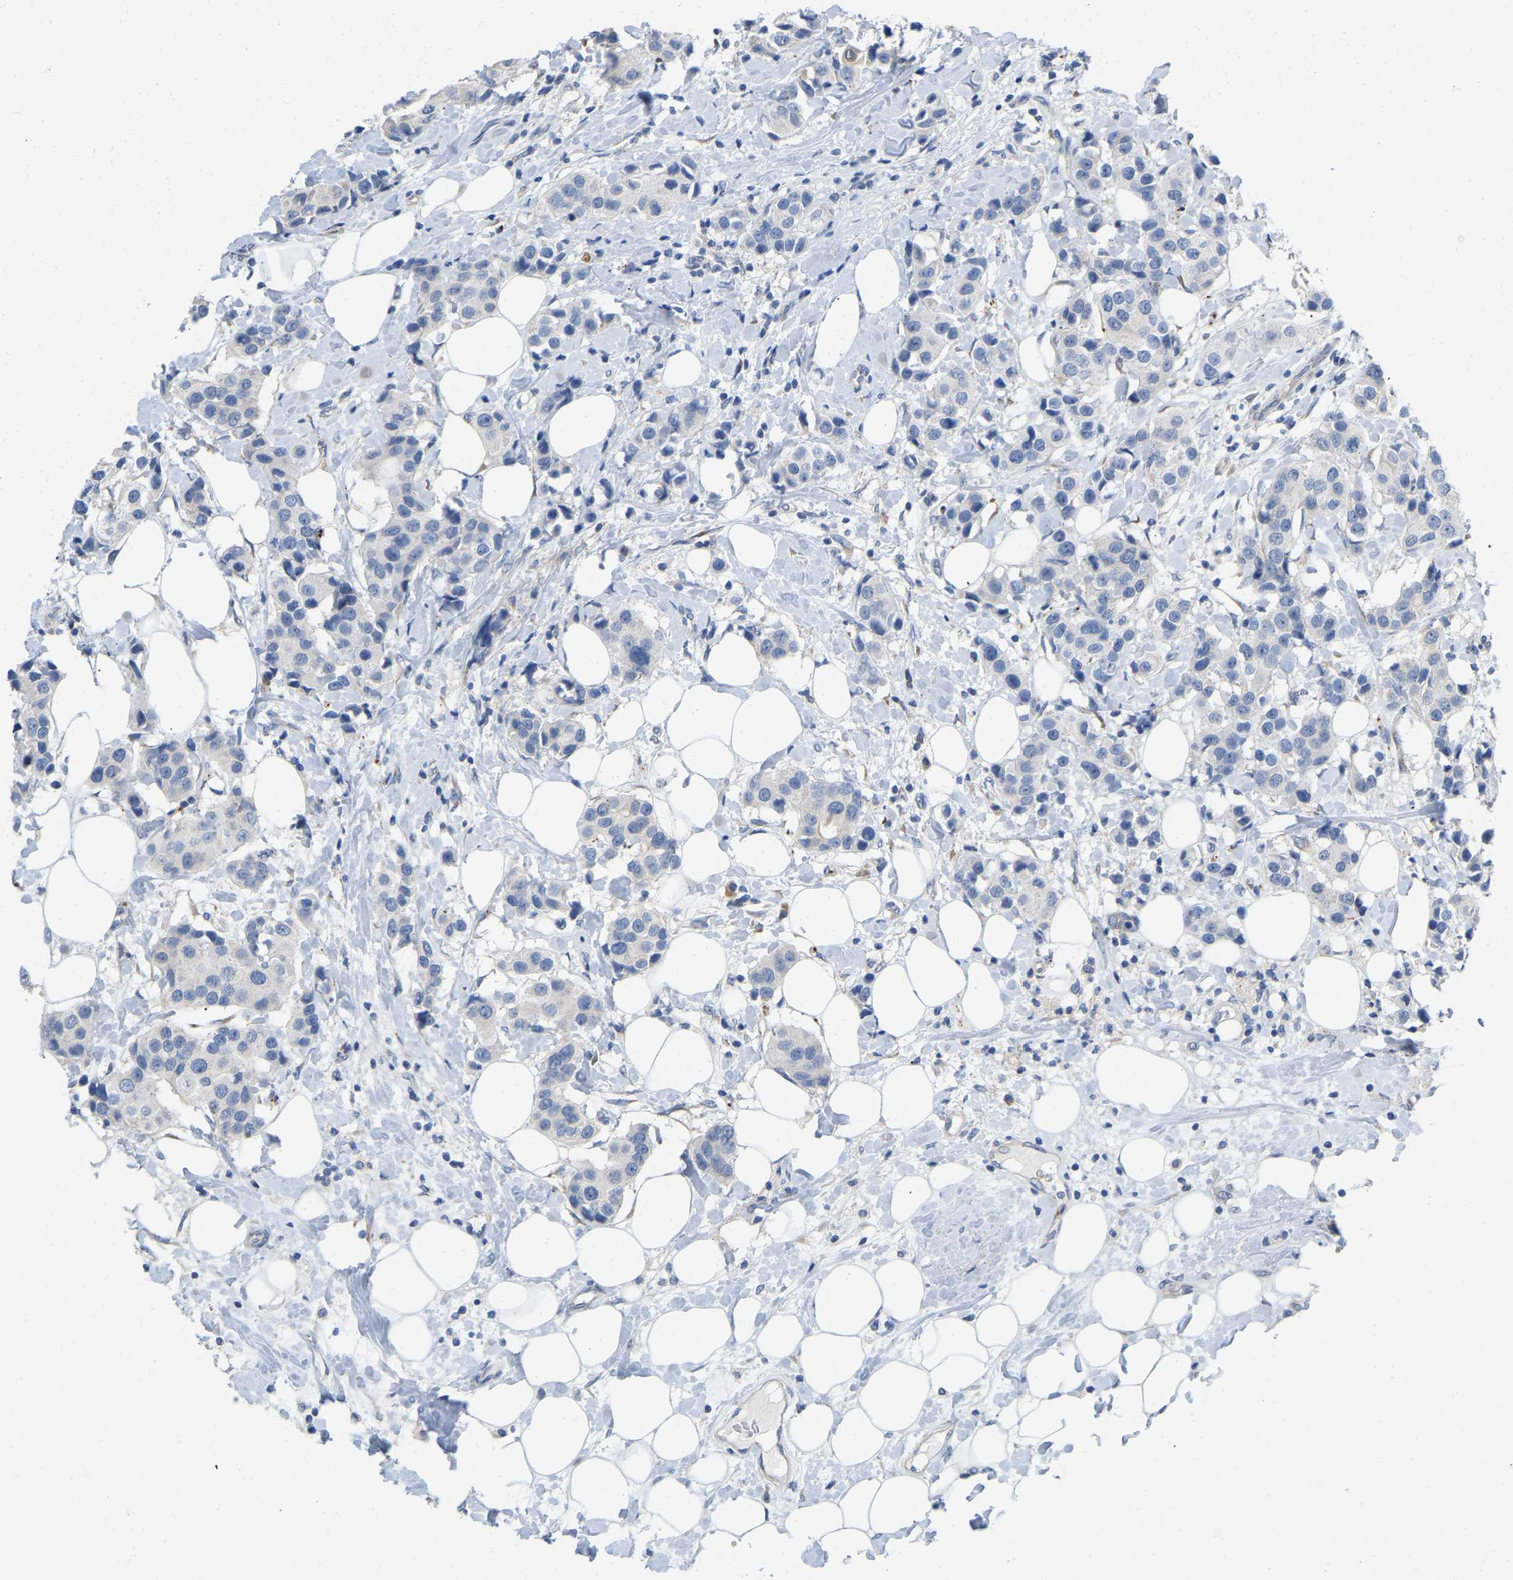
{"staining": {"intensity": "negative", "quantity": "none", "location": "none"}, "tissue": "breast cancer", "cell_type": "Tumor cells", "image_type": "cancer", "snomed": [{"axis": "morphology", "description": "Normal tissue, NOS"}, {"axis": "morphology", "description": "Duct carcinoma"}, {"axis": "topography", "description": "Breast"}], "caption": "Invasive ductal carcinoma (breast) was stained to show a protein in brown. There is no significant staining in tumor cells. (DAB immunohistochemistry with hematoxylin counter stain).", "gene": "RHEB", "patient": {"sex": "female", "age": 39}}